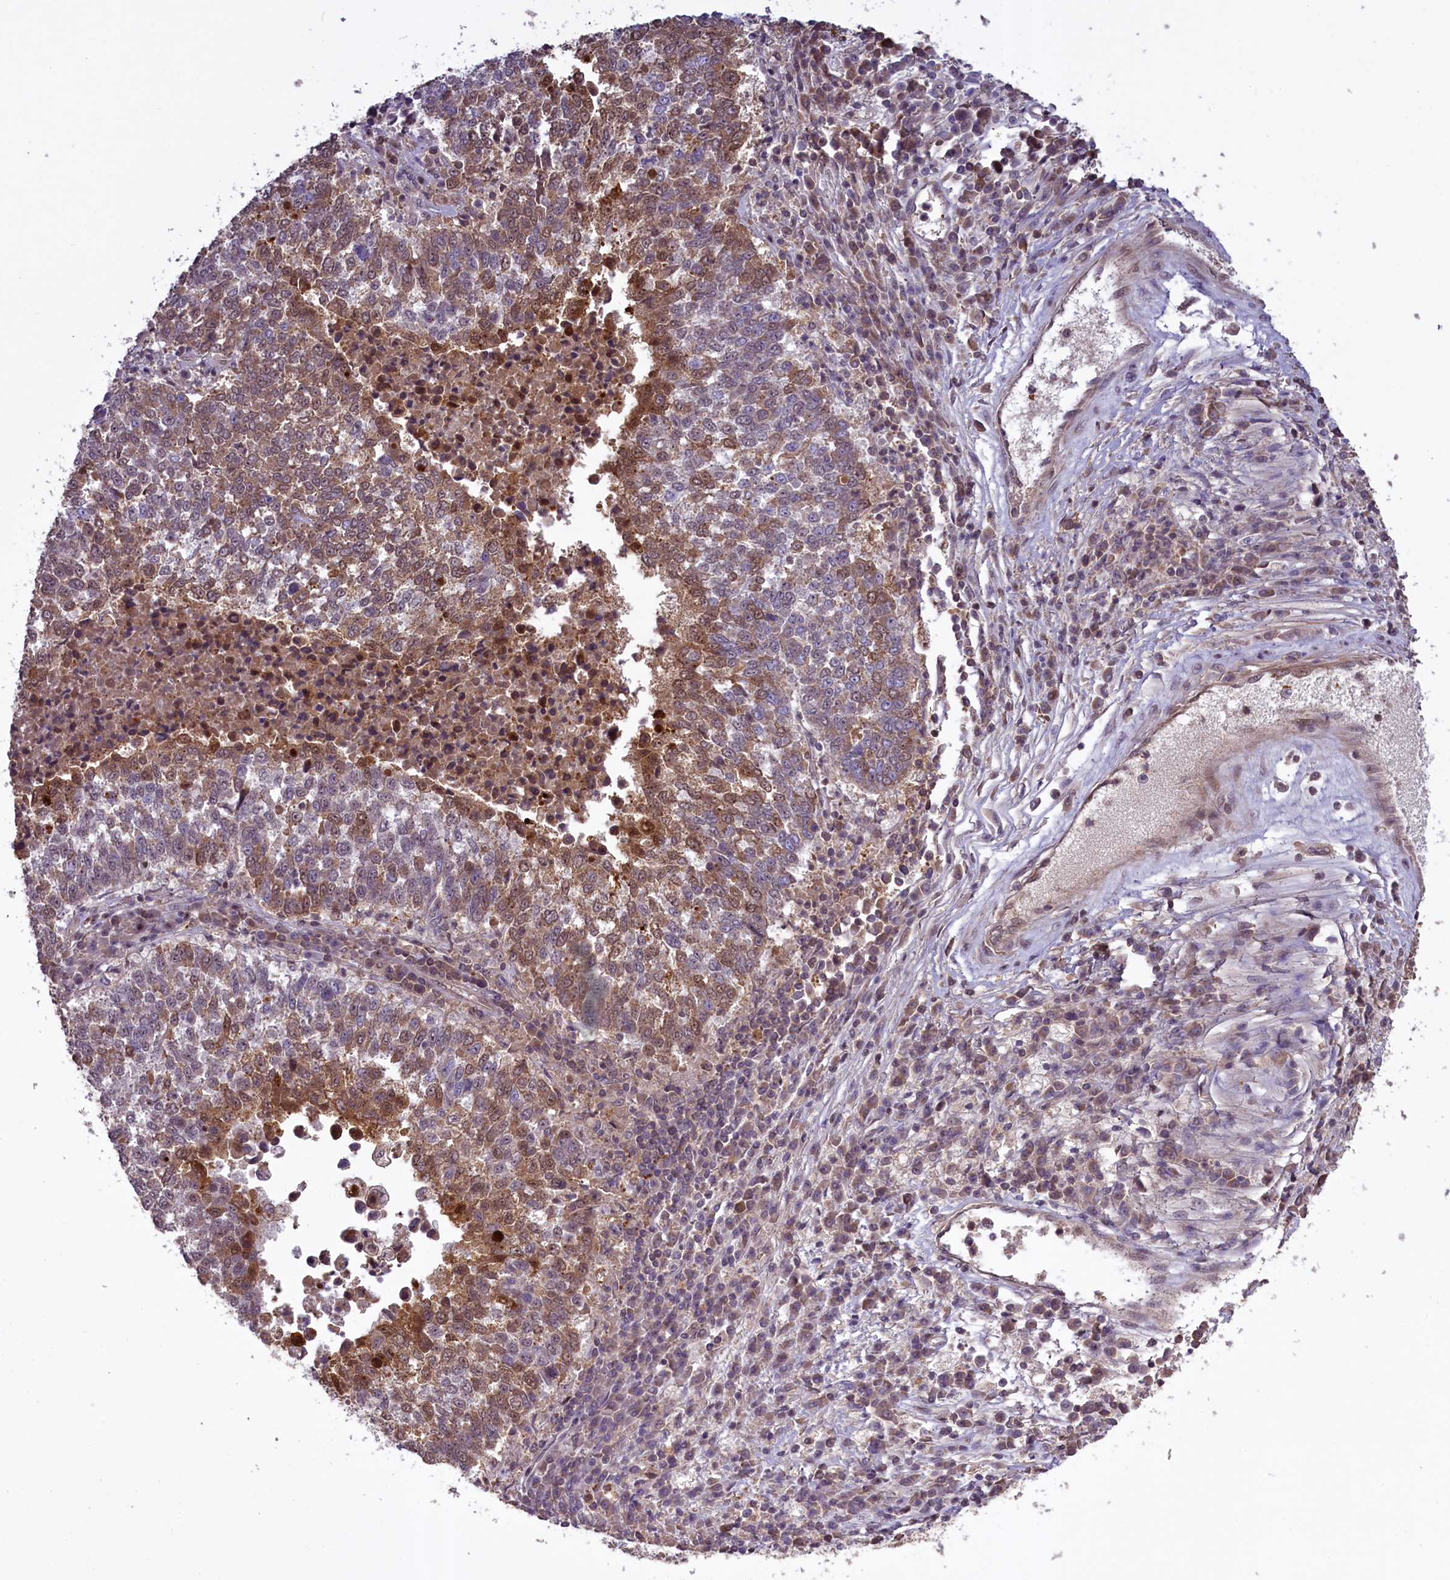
{"staining": {"intensity": "moderate", "quantity": "25%-75%", "location": "cytoplasmic/membranous,nuclear"}, "tissue": "lung cancer", "cell_type": "Tumor cells", "image_type": "cancer", "snomed": [{"axis": "morphology", "description": "Squamous cell carcinoma, NOS"}, {"axis": "topography", "description": "Lung"}], "caption": "Immunohistochemical staining of lung cancer demonstrates medium levels of moderate cytoplasmic/membranous and nuclear protein positivity in about 25%-75% of tumor cells.", "gene": "FUZ", "patient": {"sex": "male", "age": 73}}